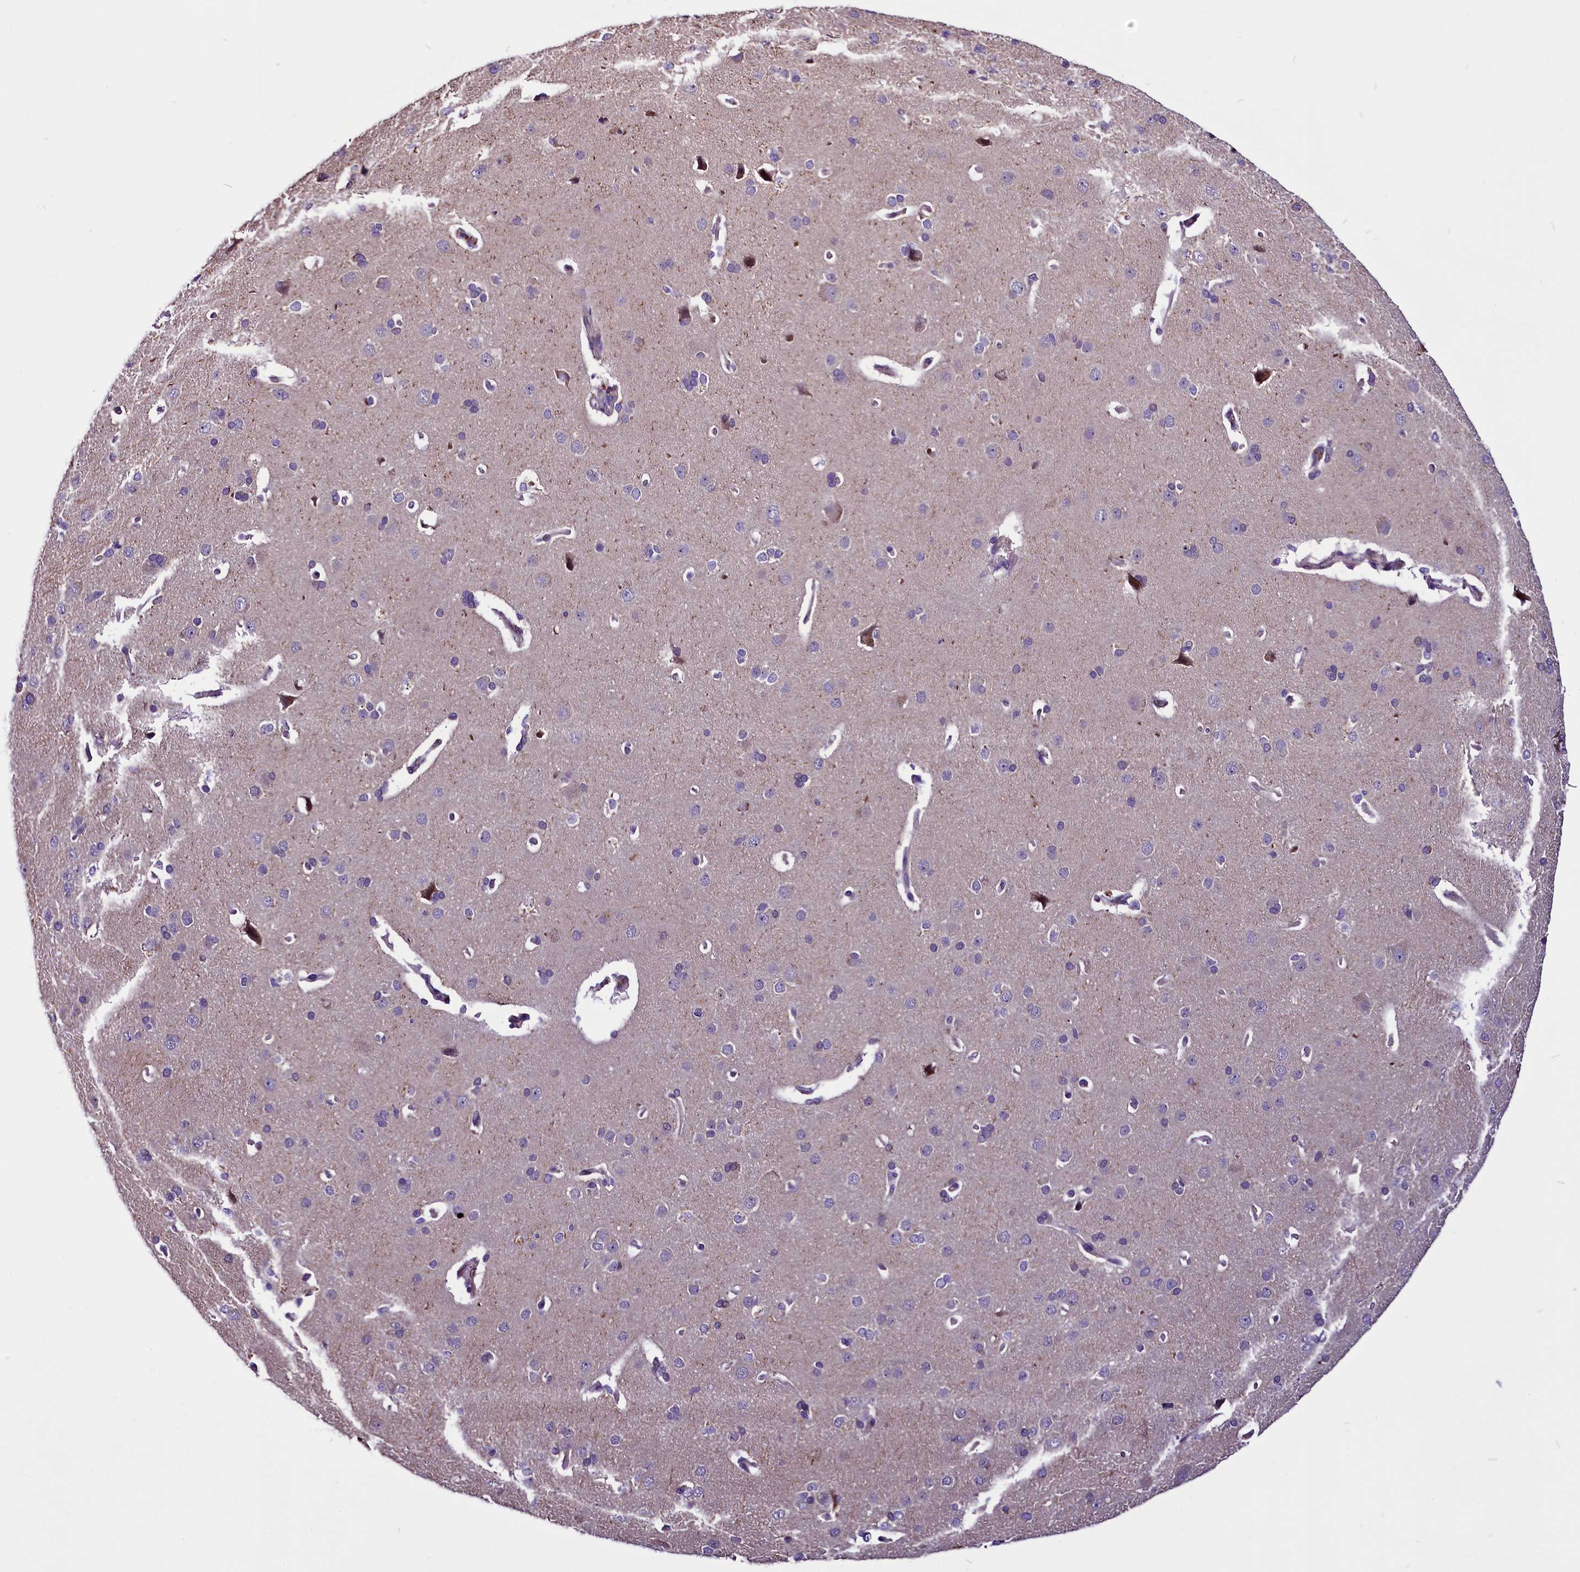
{"staining": {"intensity": "negative", "quantity": "none", "location": "none"}, "tissue": "cerebral cortex", "cell_type": "Endothelial cells", "image_type": "normal", "snomed": [{"axis": "morphology", "description": "Normal tissue, NOS"}, {"axis": "topography", "description": "Cerebral cortex"}], "caption": "The image demonstrates no staining of endothelial cells in normal cerebral cortex.", "gene": "C9orf40", "patient": {"sex": "male", "age": 62}}